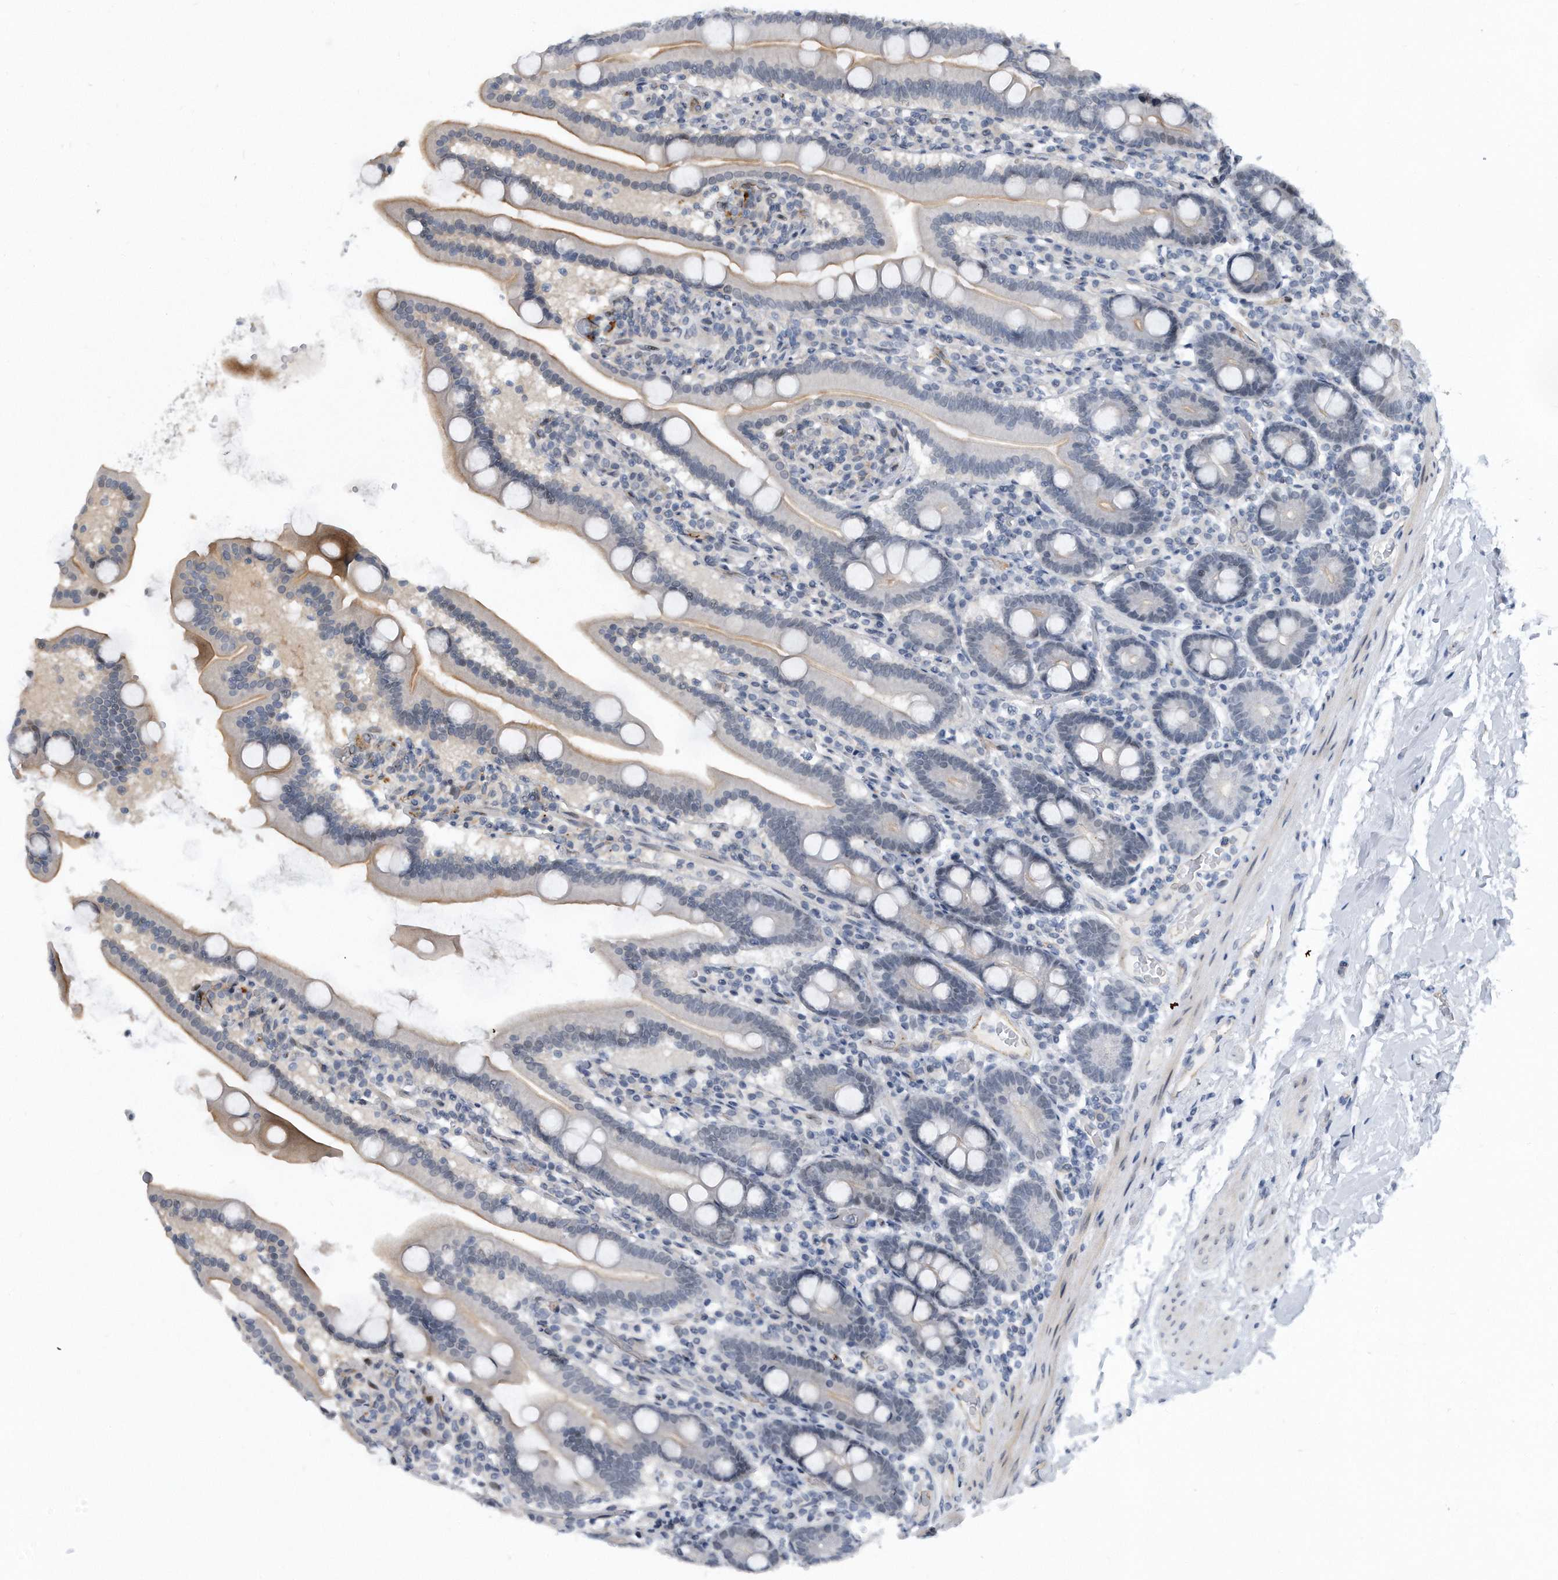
{"staining": {"intensity": "weak", "quantity": "25%-75%", "location": "cytoplasmic/membranous"}, "tissue": "duodenum", "cell_type": "Glandular cells", "image_type": "normal", "snomed": [{"axis": "morphology", "description": "Normal tissue, NOS"}, {"axis": "topography", "description": "Duodenum"}], "caption": "Protein analysis of normal duodenum displays weak cytoplasmic/membranous staining in approximately 25%-75% of glandular cells. (DAB (3,3'-diaminobenzidine) IHC with brightfield microscopy, high magnification).", "gene": "PGBD2", "patient": {"sex": "male", "age": 55}}